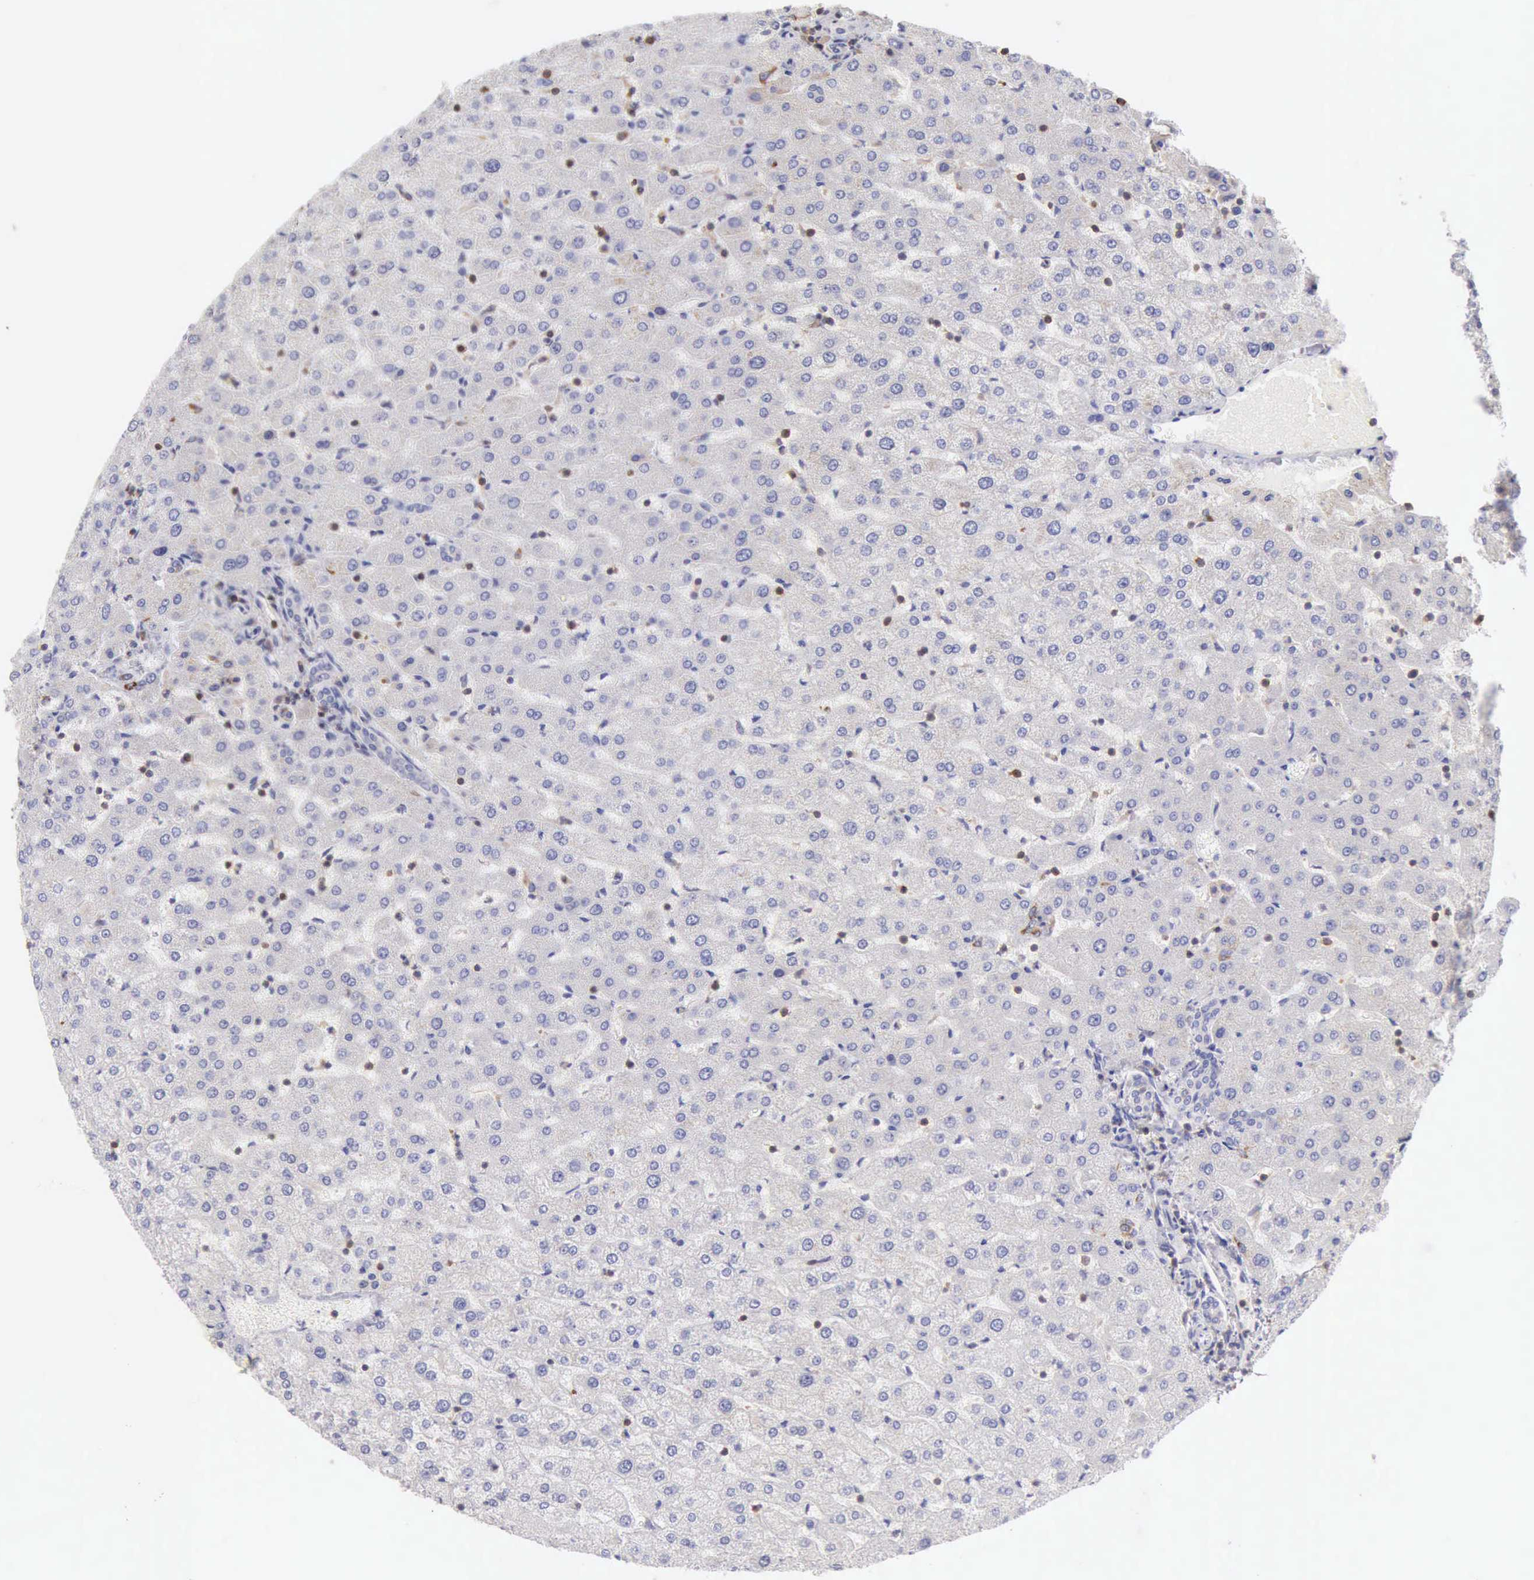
{"staining": {"intensity": "negative", "quantity": "none", "location": "none"}, "tissue": "liver", "cell_type": "Cholangiocytes", "image_type": "normal", "snomed": [{"axis": "morphology", "description": "Normal tissue, NOS"}, {"axis": "morphology", "description": "Fibrosis, NOS"}, {"axis": "topography", "description": "Liver"}], "caption": "Cholangiocytes show no significant protein expression in normal liver. Brightfield microscopy of IHC stained with DAB (3,3'-diaminobenzidine) (brown) and hematoxylin (blue), captured at high magnification.", "gene": "SASH3", "patient": {"sex": "female", "age": 29}}